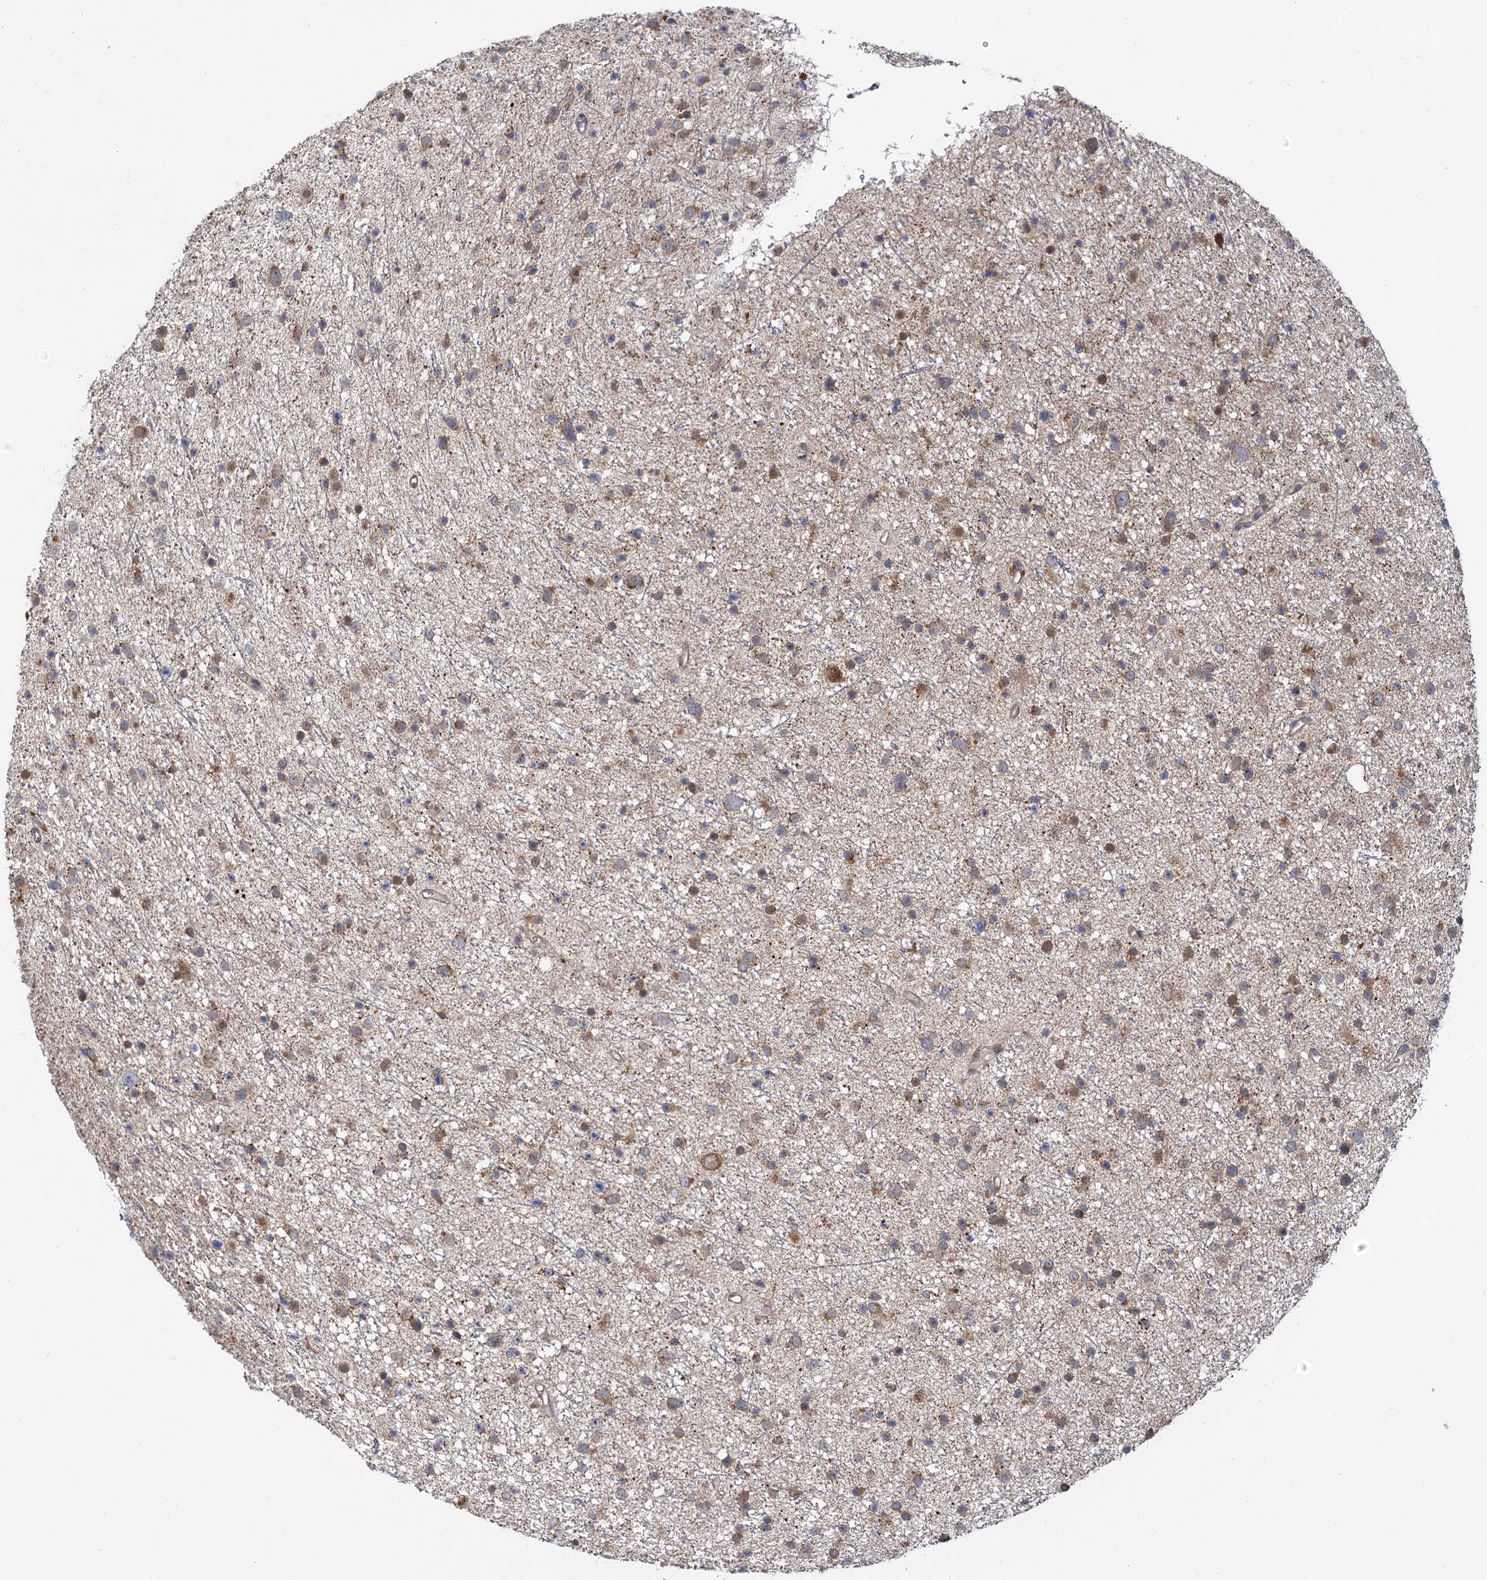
{"staining": {"intensity": "moderate", "quantity": ">75%", "location": "cytoplasmic/membranous"}, "tissue": "glioma", "cell_type": "Tumor cells", "image_type": "cancer", "snomed": [{"axis": "morphology", "description": "Glioma, malignant, Low grade"}, {"axis": "topography", "description": "Cerebral cortex"}], "caption": "This photomicrograph exhibits IHC staining of human glioma, with medium moderate cytoplasmic/membranous staining in about >75% of tumor cells.", "gene": "NAA25", "patient": {"sex": "female", "age": 39}}